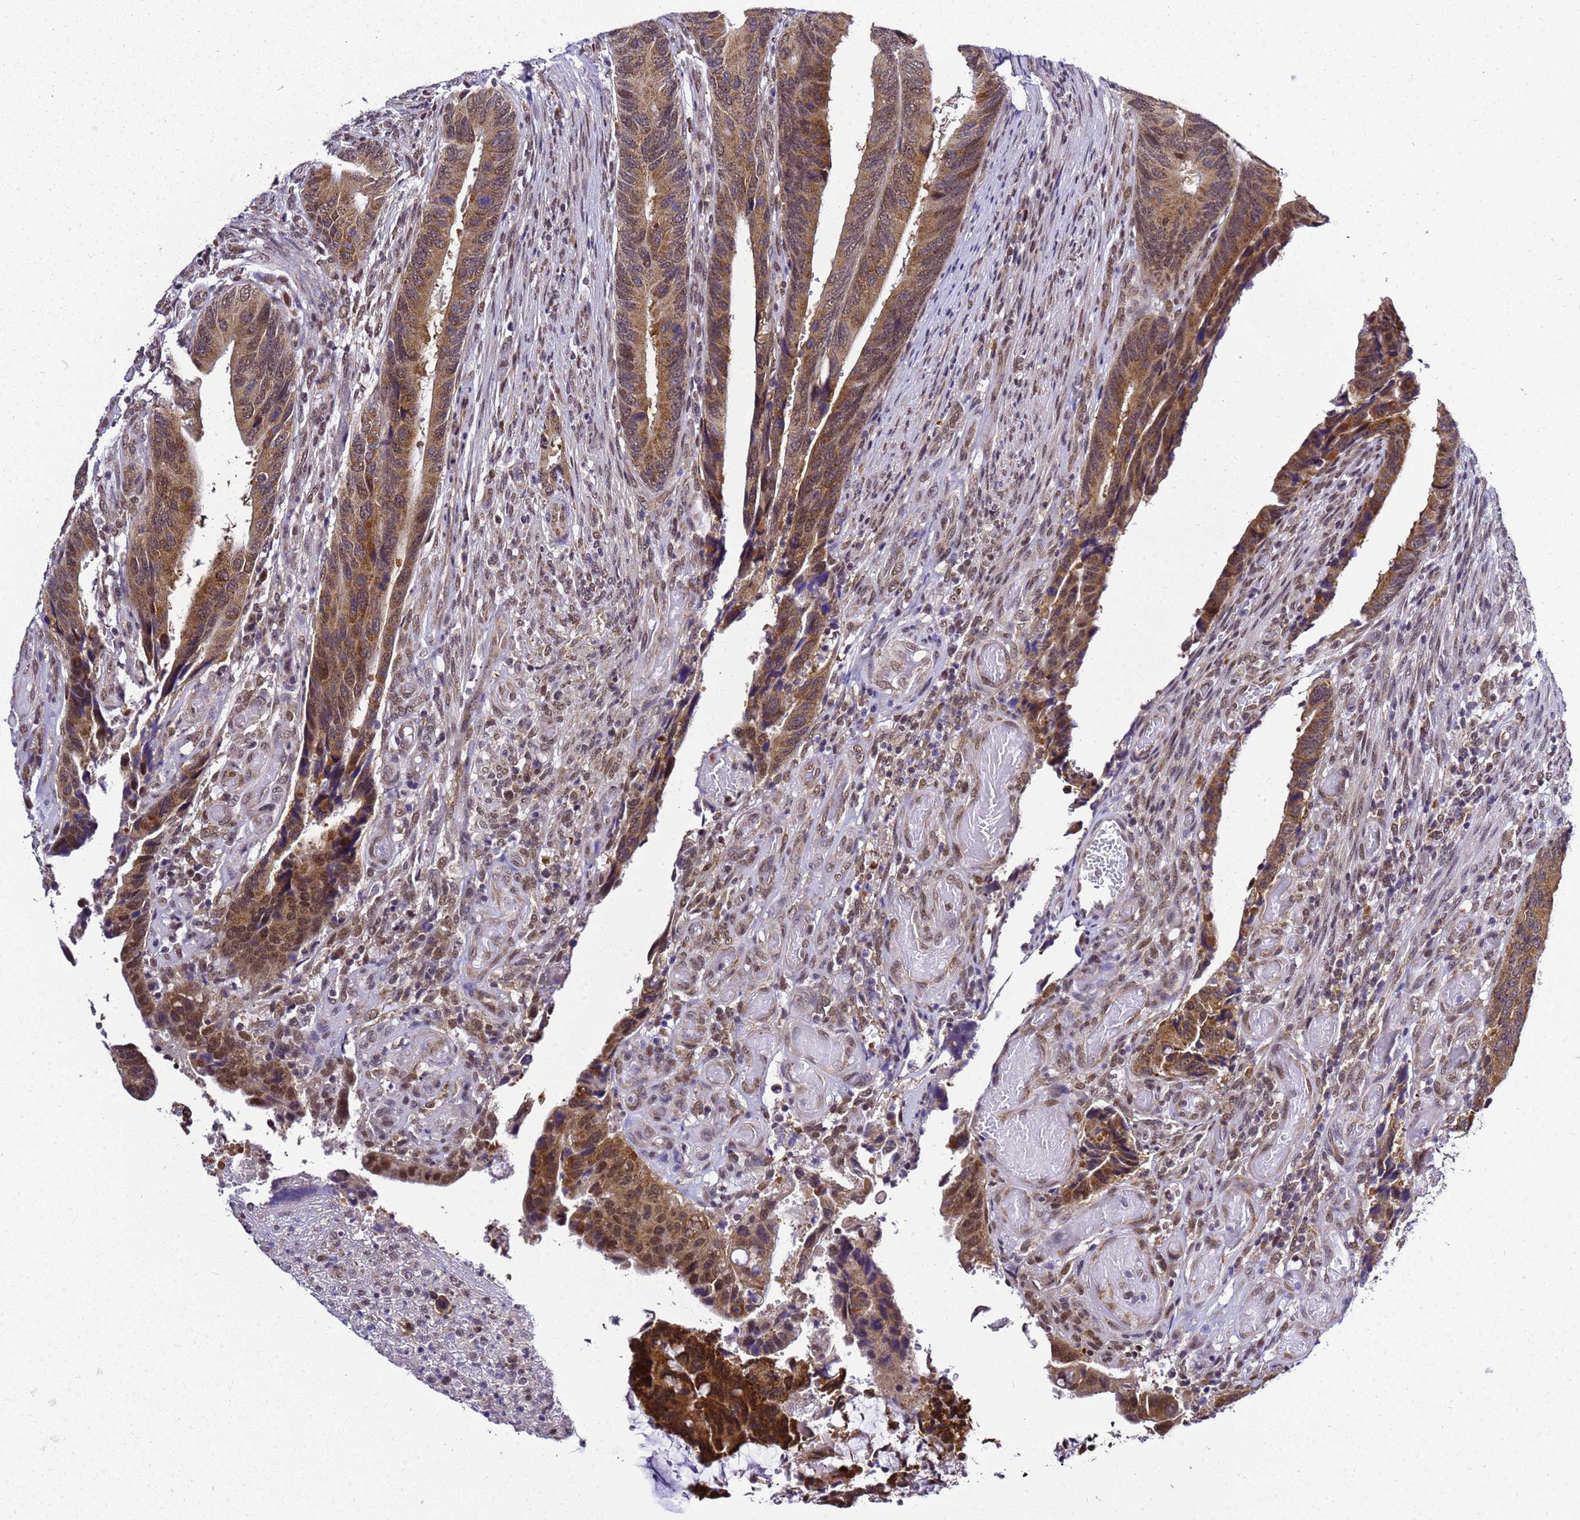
{"staining": {"intensity": "moderate", "quantity": ">75%", "location": "cytoplasmic/membranous"}, "tissue": "colorectal cancer", "cell_type": "Tumor cells", "image_type": "cancer", "snomed": [{"axis": "morphology", "description": "Adenocarcinoma, NOS"}, {"axis": "topography", "description": "Colon"}], "caption": "Moderate cytoplasmic/membranous protein positivity is identified in approximately >75% of tumor cells in colorectal cancer (adenocarcinoma).", "gene": "SMN1", "patient": {"sex": "male", "age": 87}}